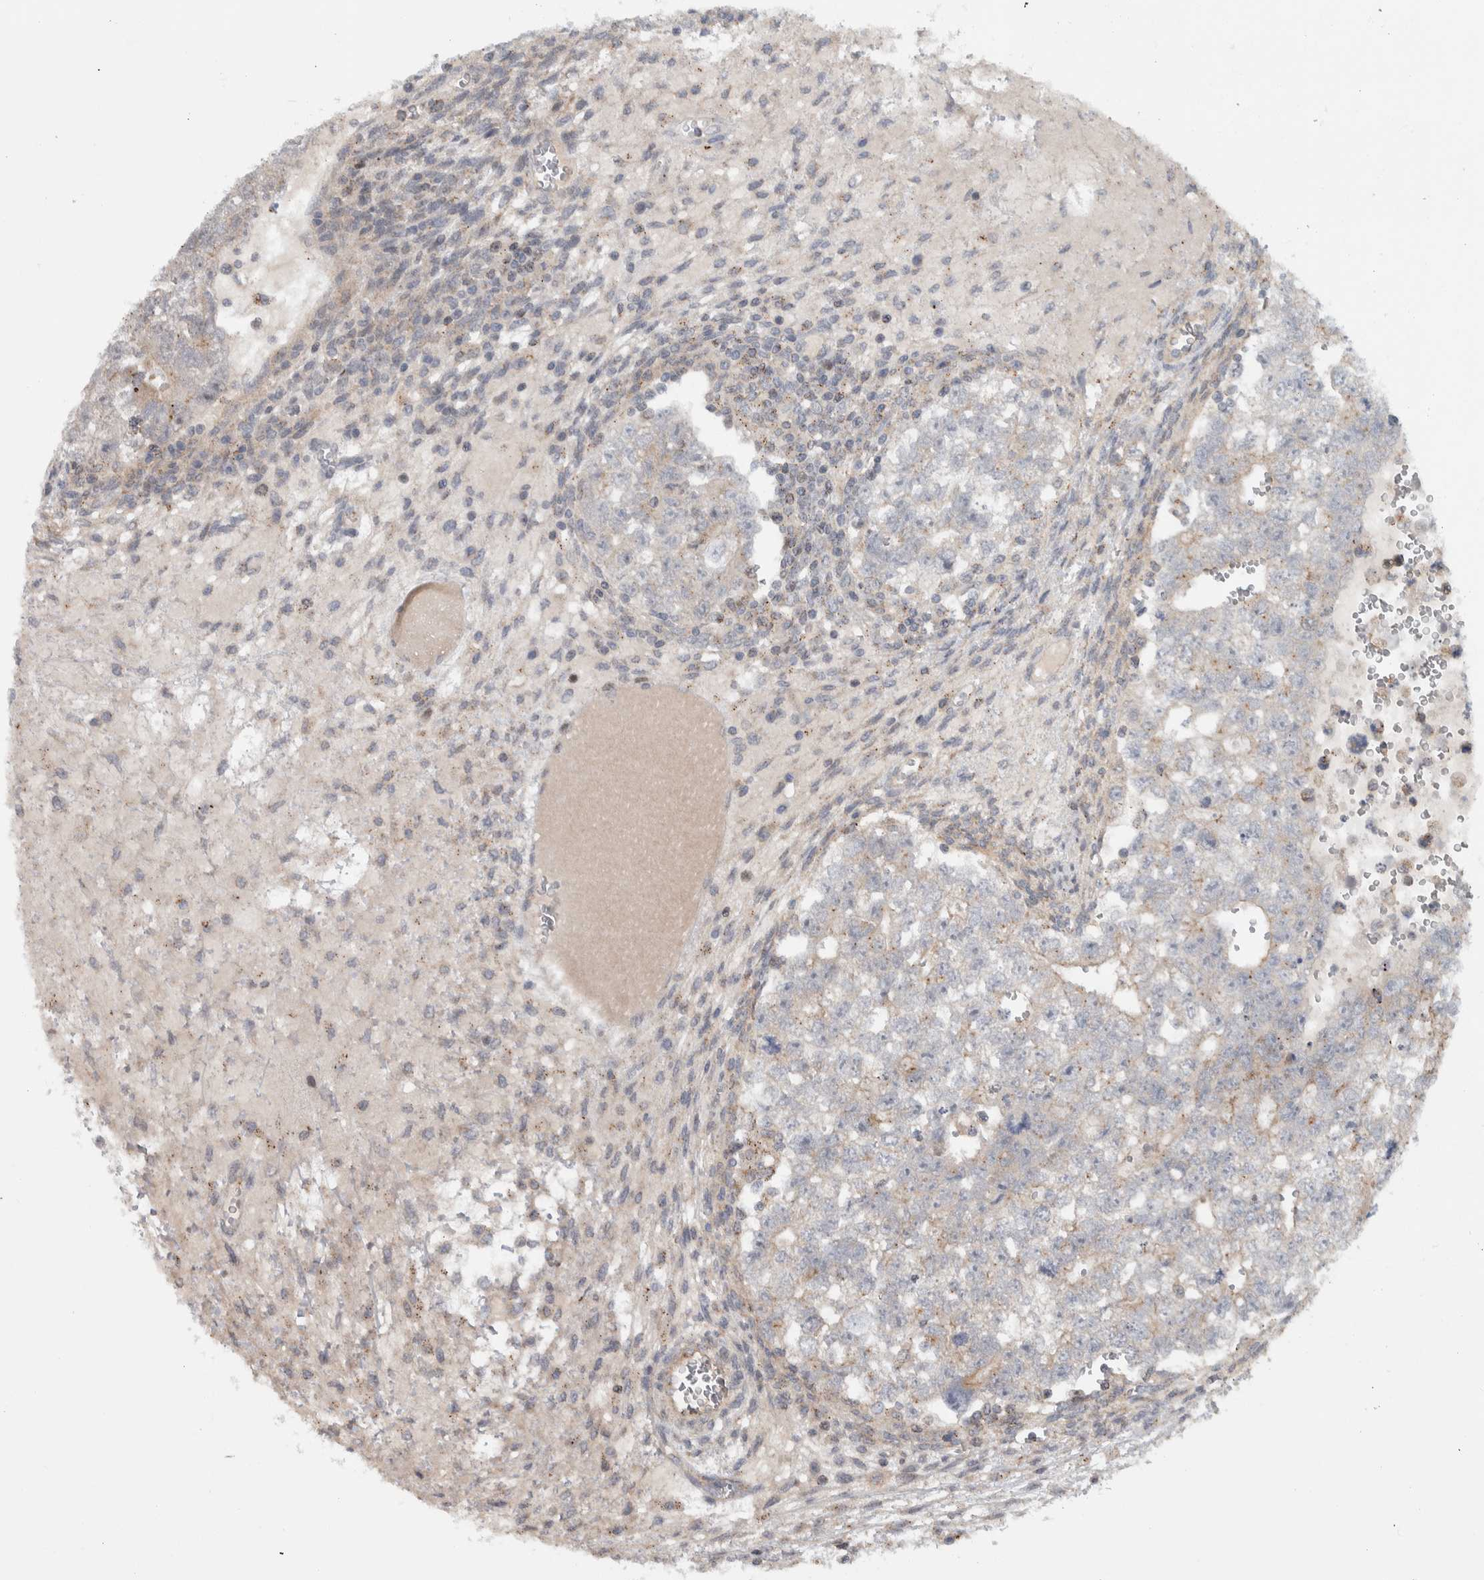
{"staining": {"intensity": "weak", "quantity": "25%-75%", "location": "cytoplasmic/membranous"}, "tissue": "testis cancer", "cell_type": "Tumor cells", "image_type": "cancer", "snomed": [{"axis": "morphology", "description": "Seminoma, NOS"}, {"axis": "morphology", "description": "Carcinoma, Embryonal, NOS"}, {"axis": "topography", "description": "Testis"}], "caption": "The photomicrograph reveals staining of testis cancer, revealing weak cytoplasmic/membranous protein positivity (brown color) within tumor cells. (DAB (3,3'-diaminobenzidine) IHC with brightfield microscopy, high magnification).", "gene": "MSL1", "patient": {"sex": "male", "age": 38}}